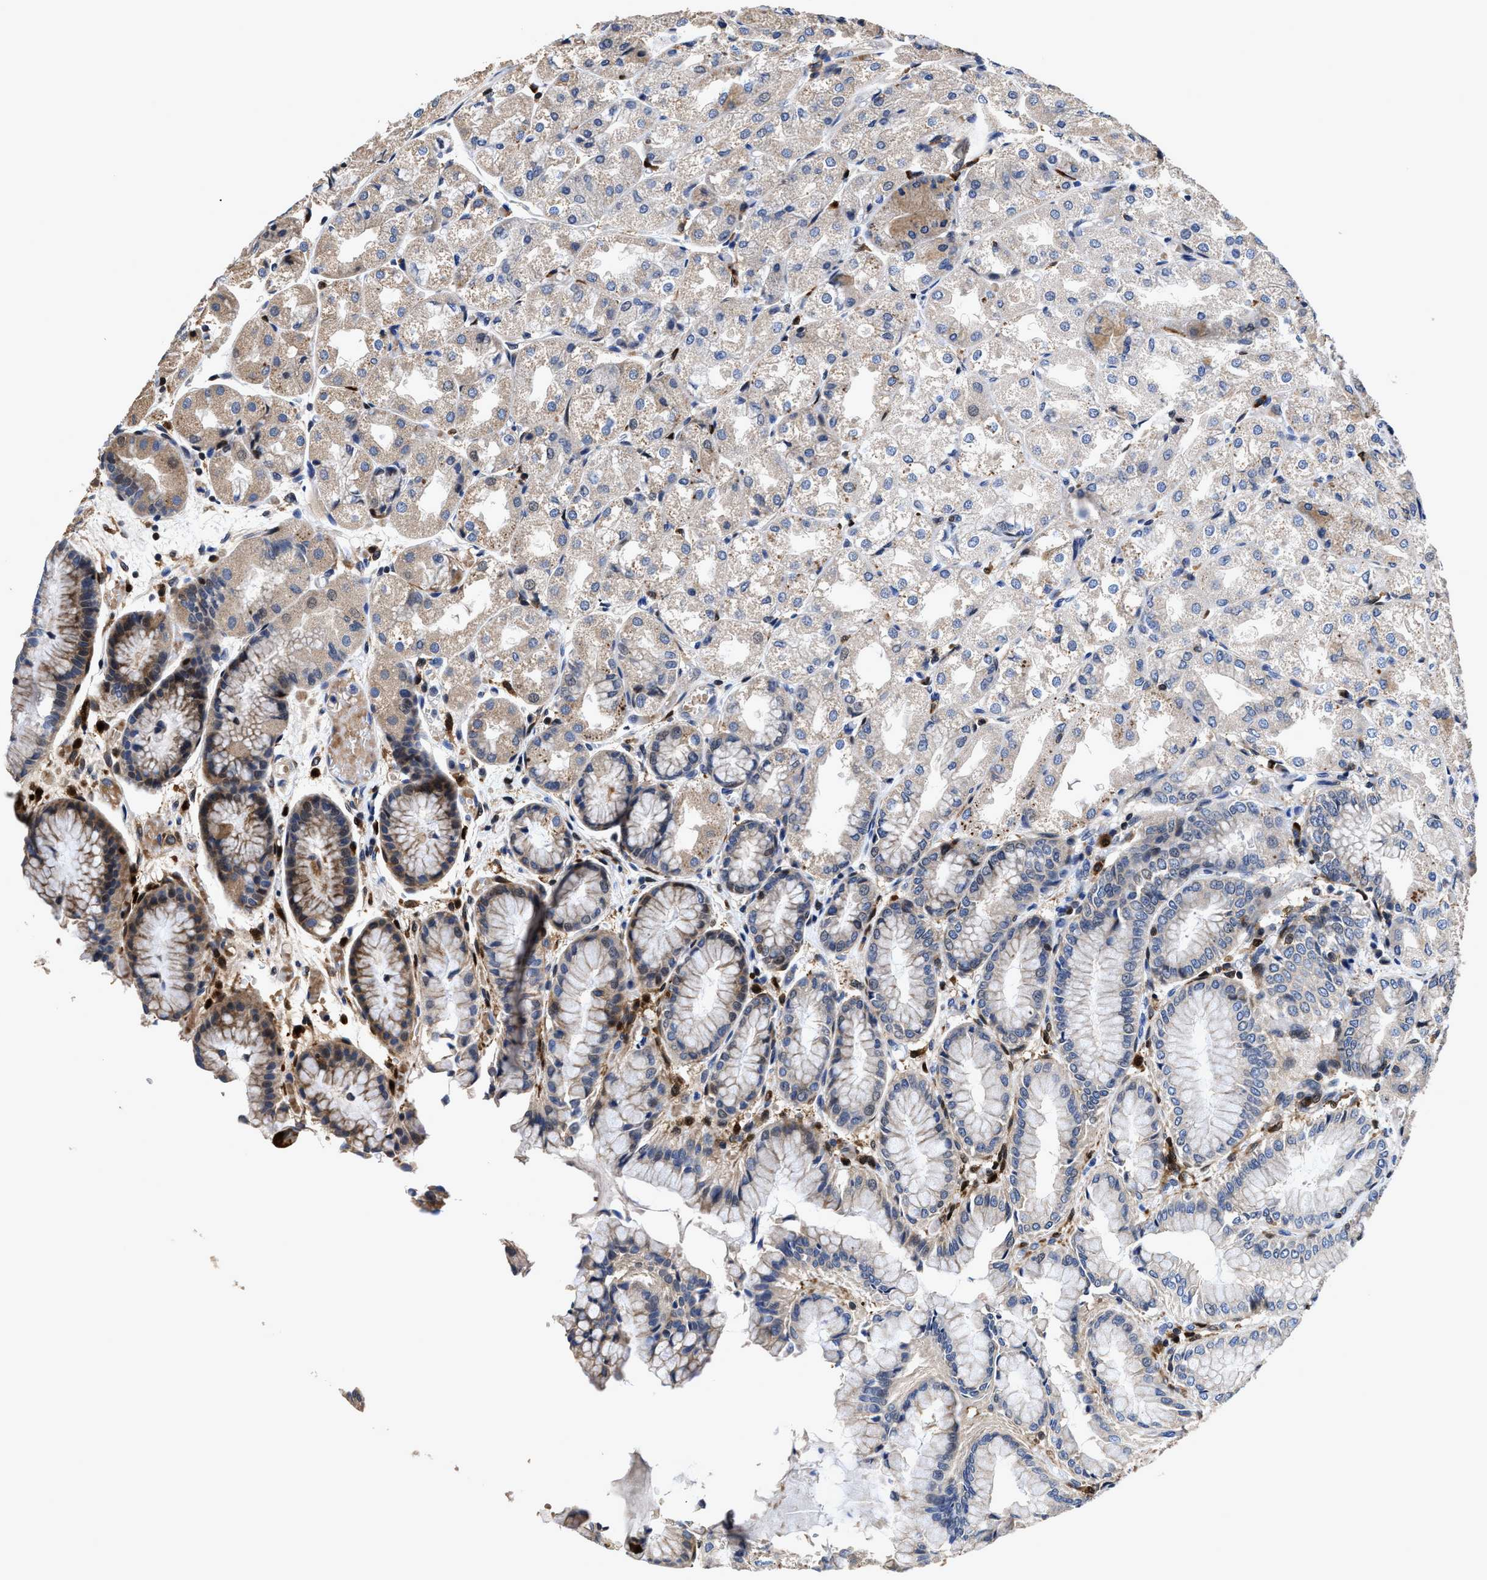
{"staining": {"intensity": "moderate", "quantity": "<25%", "location": "cytoplasmic/membranous"}, "tissue": "stomach", "cell_type": "Glandular cells", "image_type": "normal", "snomed": [{"axis": "morphology", "description": "Normal tissue, NOS"}, {"axis": "topography", "description": "Stomach, upper"}], "caption": "Immunohistochemistry histopathology image of unremarkable stomach: stomach stained using immunohistochemistry (IHC) demonstrates low levels of moderate protein expression localized specifically in the cytoplasmic/membranous of glandular cells, appearing as a cytoplasmic/membranous brown color.", "gene": "RGS10", "patient": {"sex": "male", "age": 72}}